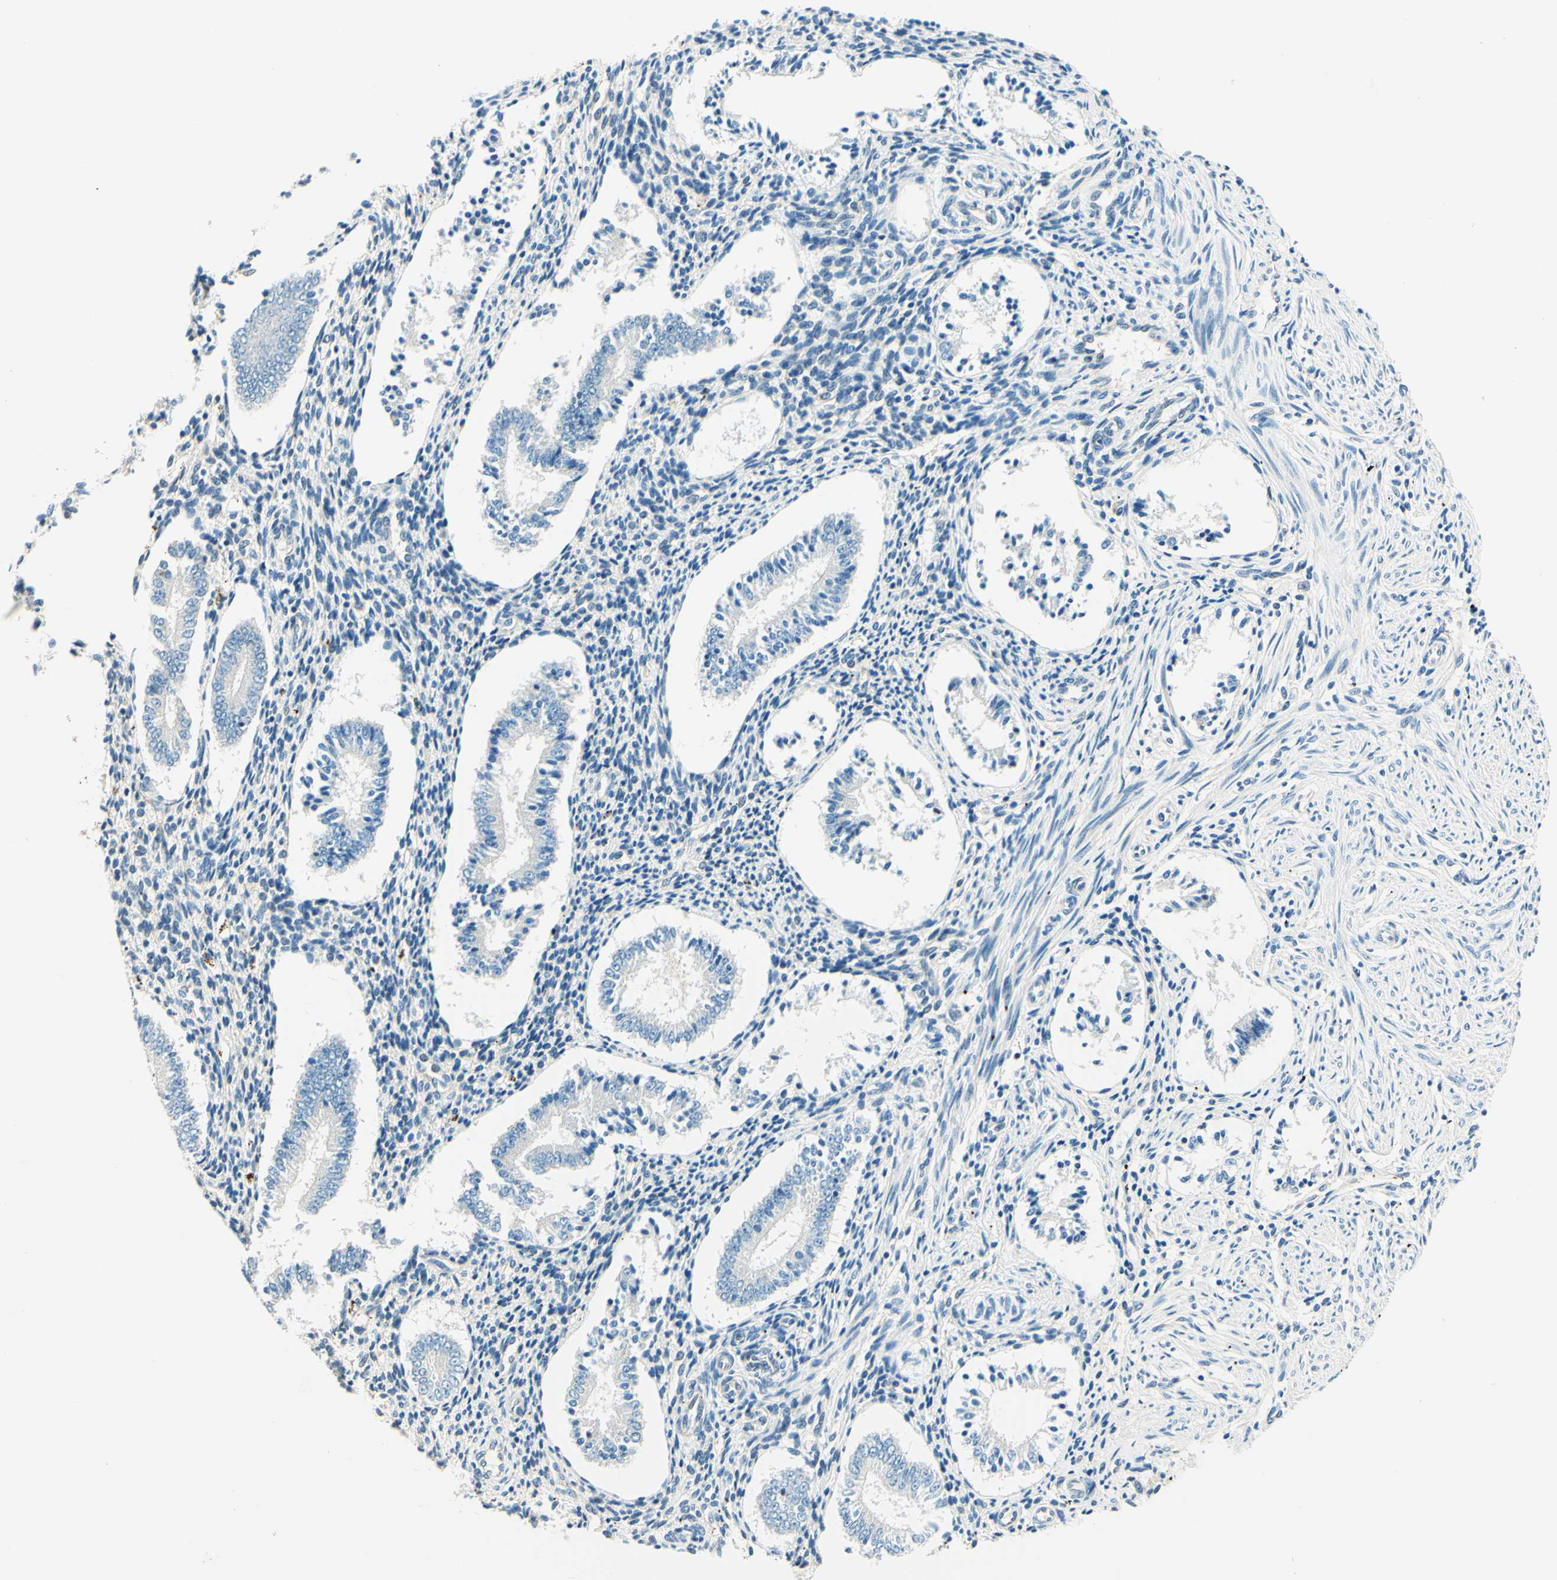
{"staining": {"intensity": "negative", "quantity": "none", "location": "none"}, "tissue": "endometrium", "cell_type": "Cells in endometrial stroma", "image_type": "normal", "snomed": [{"axis": "morphology", "description": "Normal tissue, NOS"}, {"axis": "topography", "description": "Endometrium"}], "caption": "Immunohistochemistry (IHC) photomicrograph of benign endometrium stained for a protein (brown), which demonstrates no positivity in cells in endometrial stroma.", "gene": "TAOK2", "patient": {"sex": "female", "age": 42}}